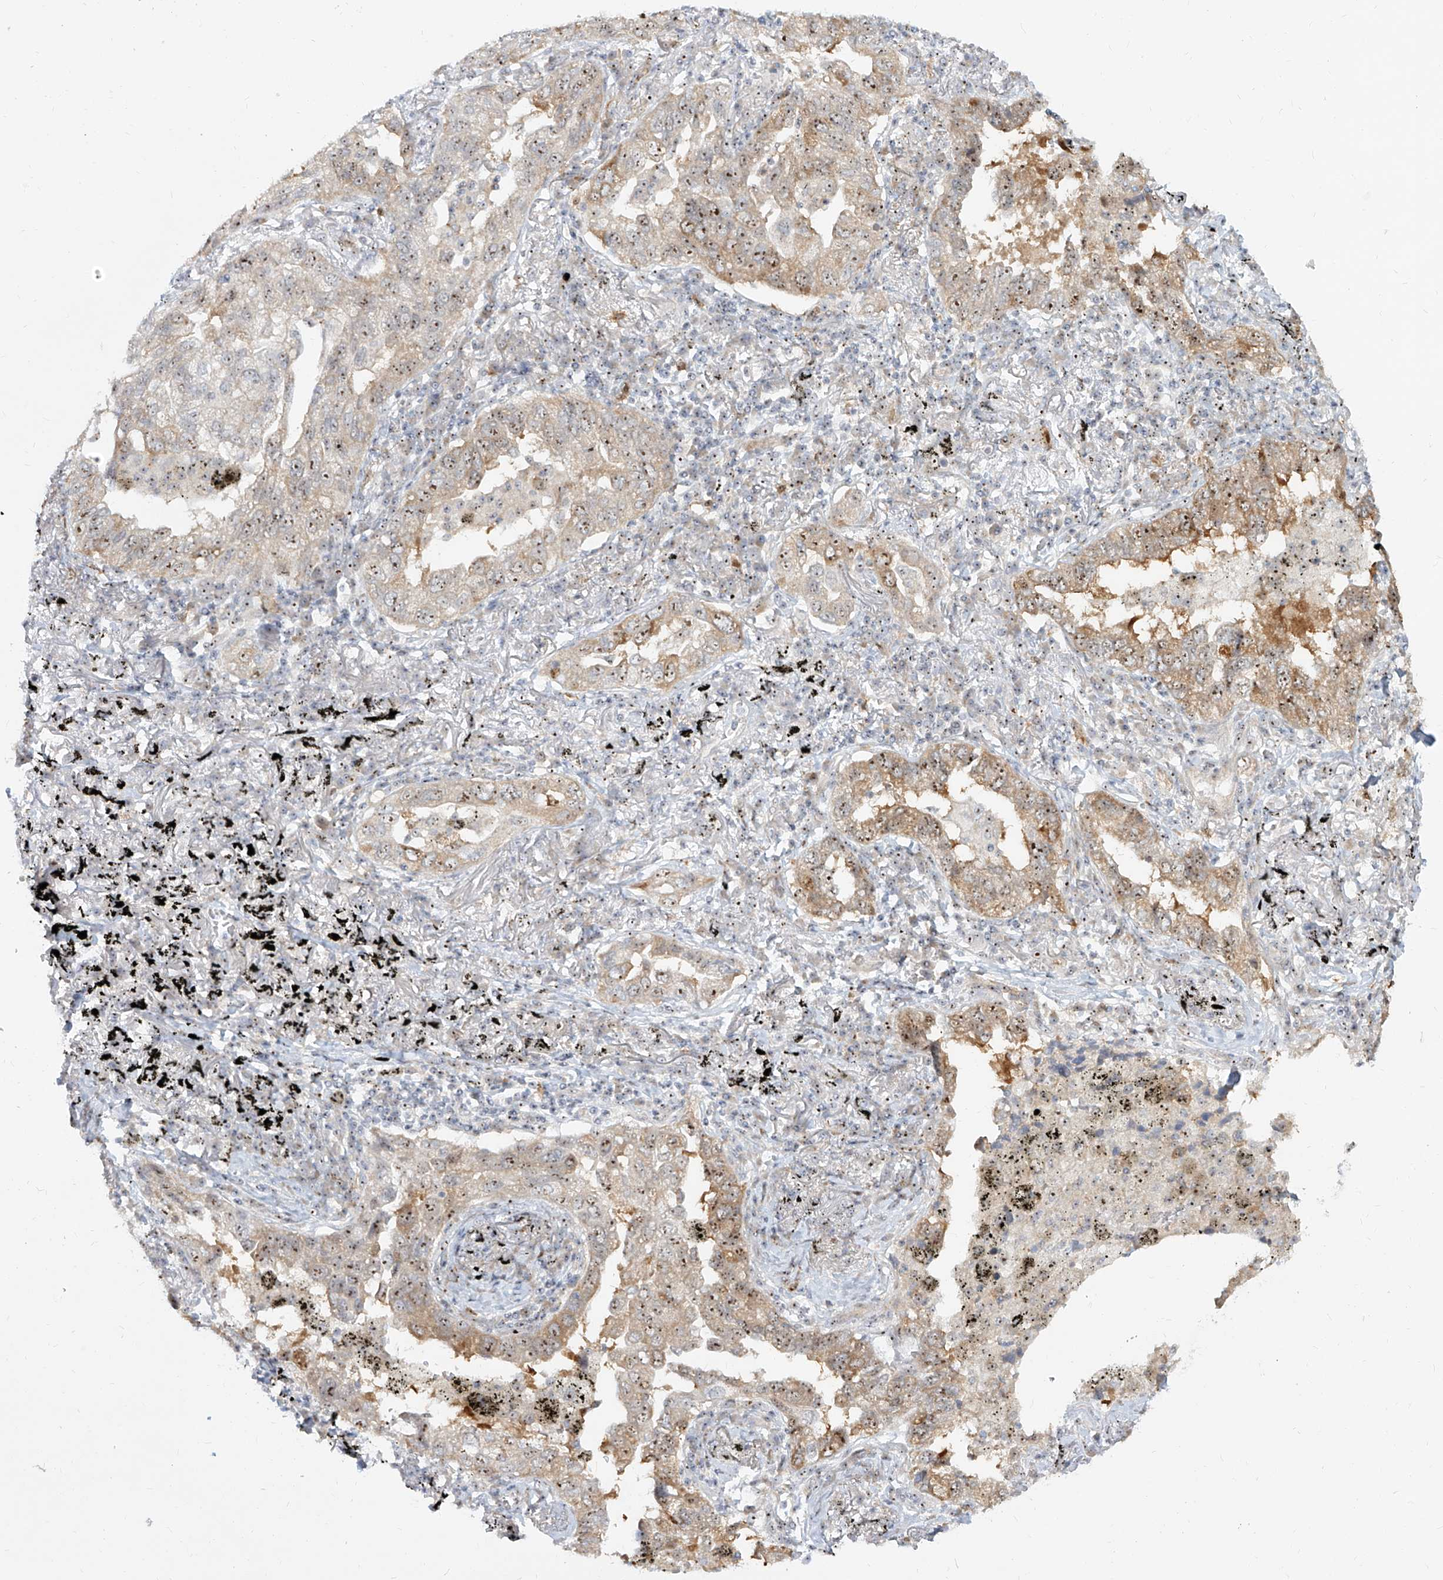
{"staining": {"intensity": "moderate", "quantity": ">75%", "location": "cytoplasmic/membranous,nuclear"}, "tissue": "lung cancer", "cell_type": "Tumor cells", "image_type": "cancer", "snomed": [{"axis": "morphology", "description": "Adenocarcinoma, NOS"}, {"axis": "topography", "description": "Lung"}], "caption": "Immunohistochemical staining of lung cancer reveals medium levels of moderate cytoplasmic/membranous and nuclear expression in approximately >75% of tumor cells.", "gene": "BYSL", "patient": {"sex": "male", "age": 65}}